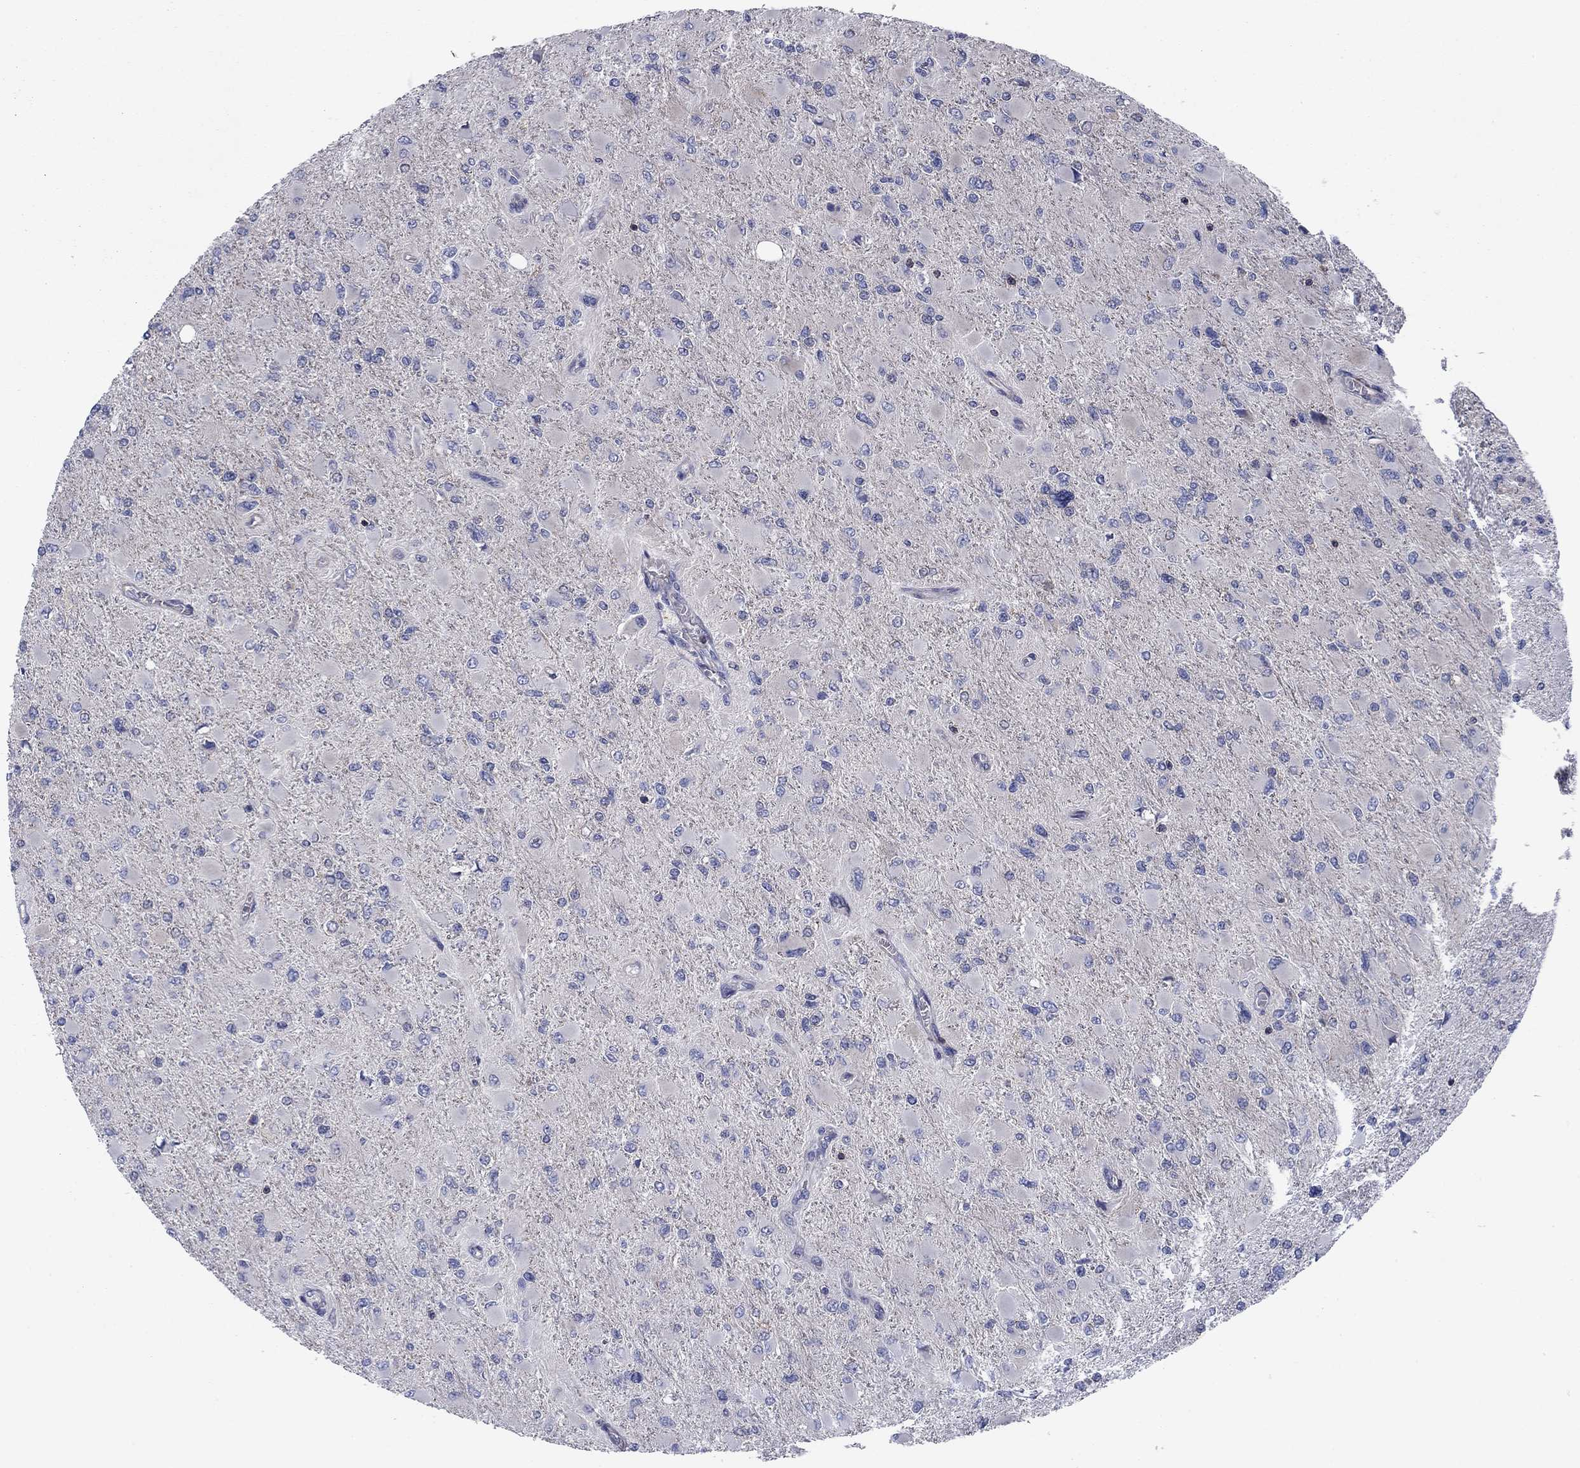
{"staining": {"intensity": "negative", "quantity": "none", "location": "none"}, "tissue": "glioma", "cell_type": "Tumor cells", "image_type": "cancer", "snomed": [{"axis": "morphology", "description": "Glioma, malignant, High grade"}, {"axis": "topography", "description": "Cerebral cortex"}], "caption": "The image shows no staining of tumor cells in high-grade glioma (malignant). (DAB IHC, high magnification).", "gene": "PSD4", "patient": {"sex": "female", "age": 36}}